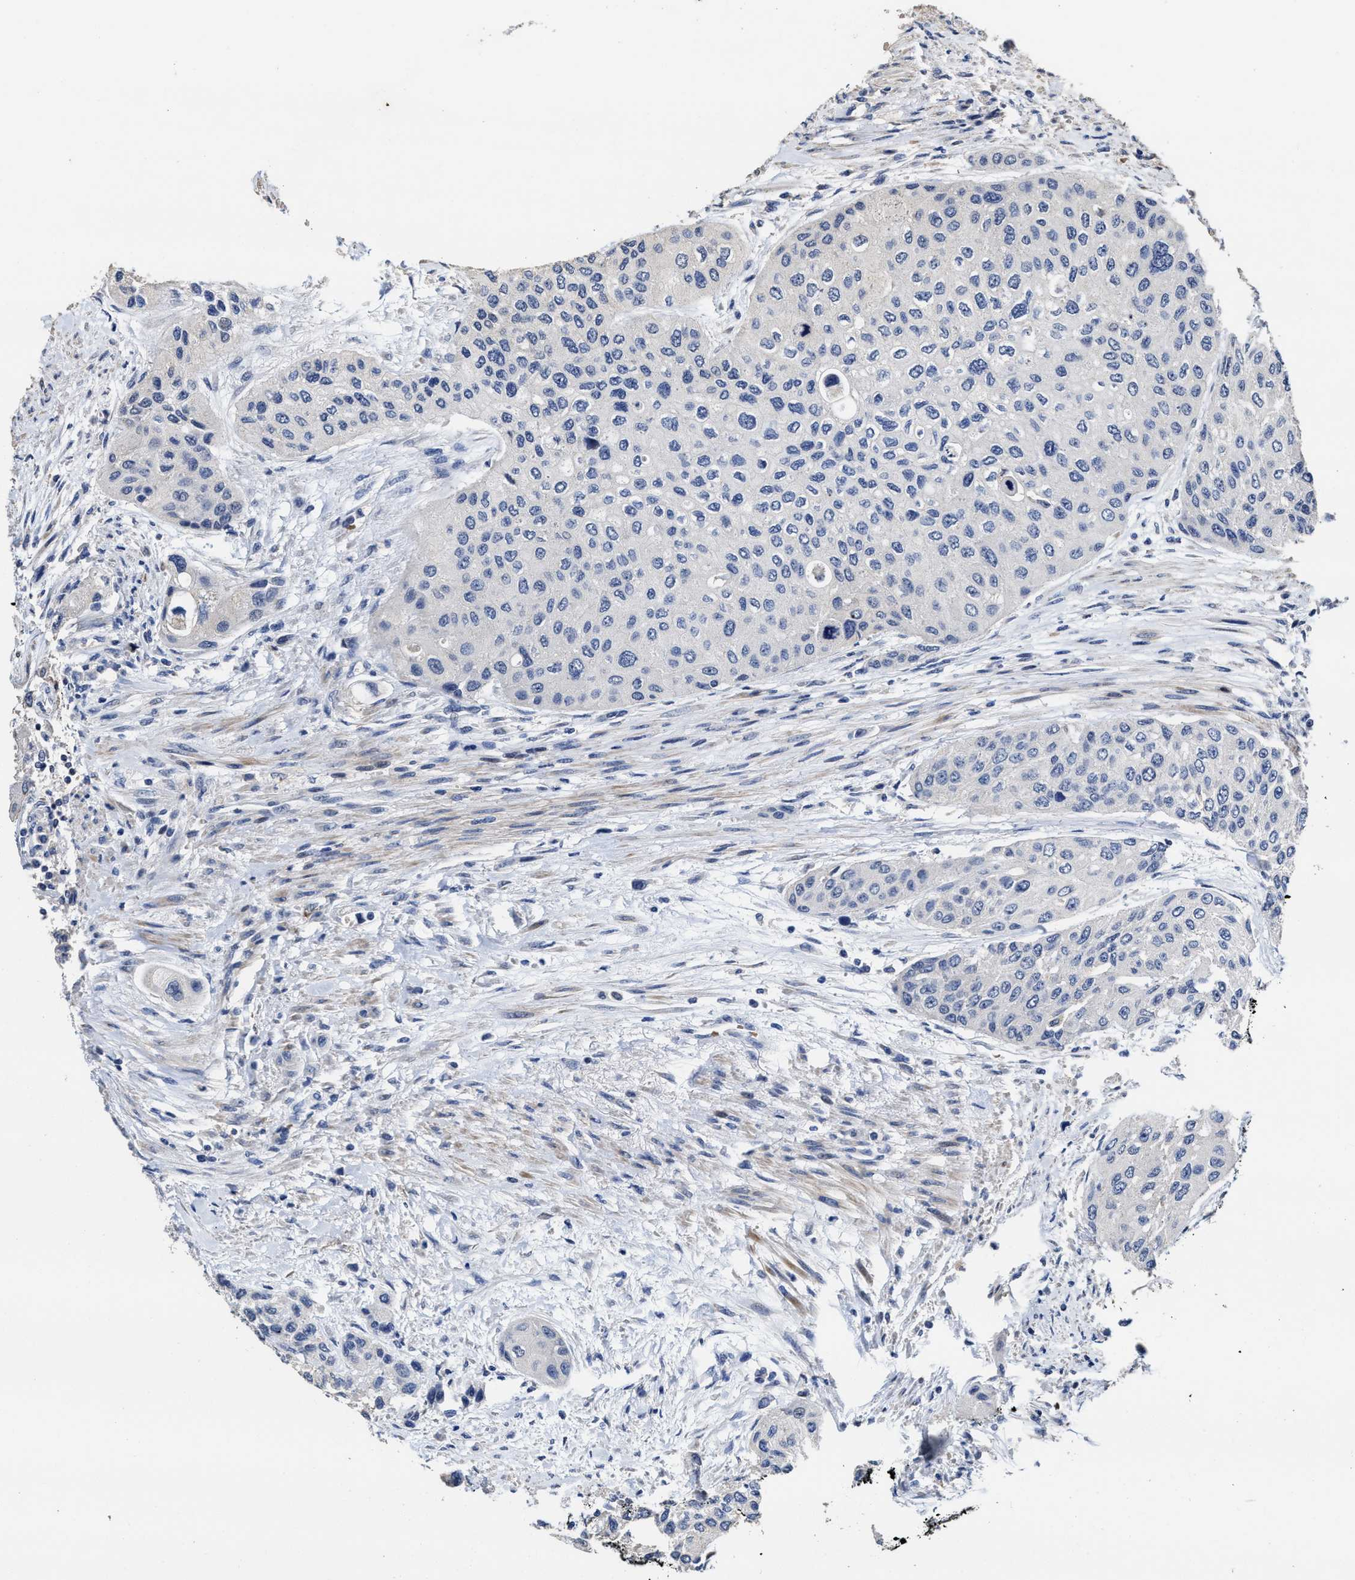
{"staining": {"intensity": "negative", "quantity": "none", "location": "none"}, "tissue": "urothelial cancer", "cell_type": "Tumor cells", "image_type": "cancer", "snomed": [{"axis": "morphology", "description": "Urothelial carcinoma, High grade"}, {"axis": "topography", "description": "Urinary bladder"}], "caption": "This is an immunohistochemistry photomicrograph of high-grade urothelial carcinoma. There is no staining in tumor cells.", "gene": "ZFAT", "patient": {"sex": "female", "age": 56}}